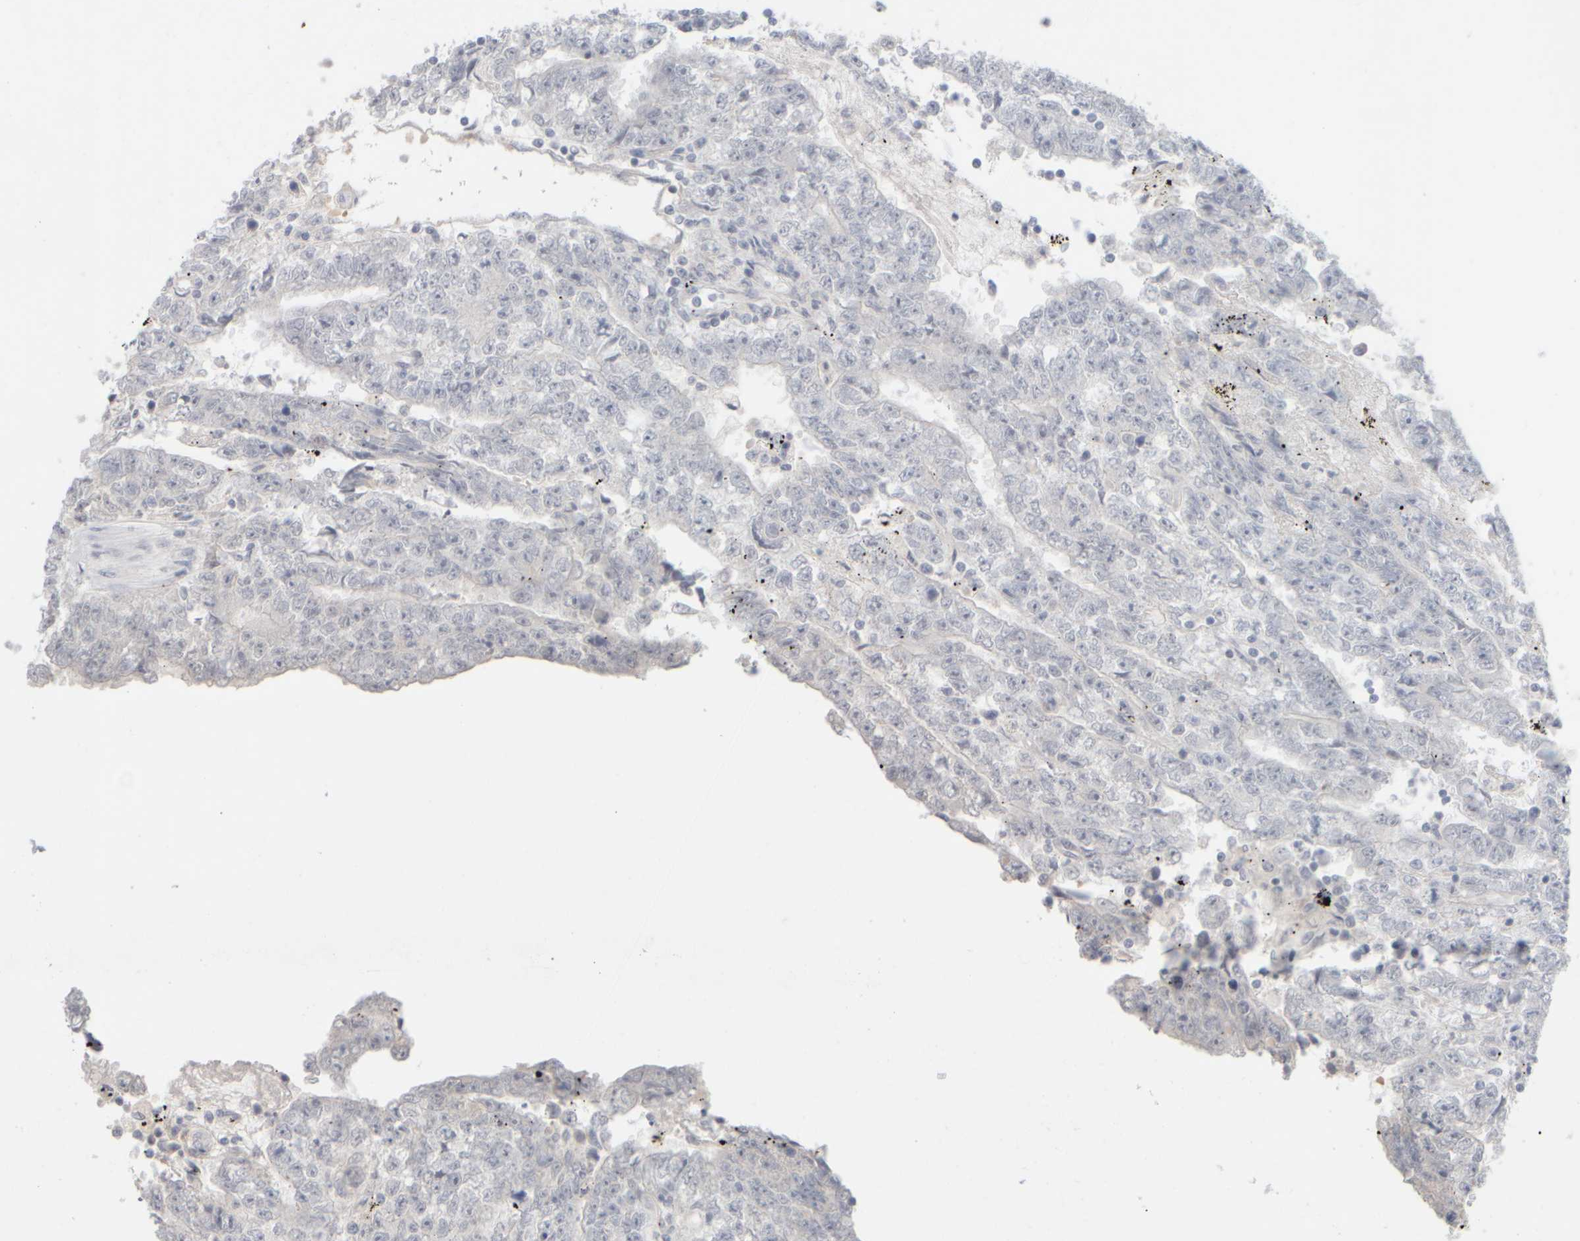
{"staining": {"intensity": "negative", "quantity": "none", "location": "none"}, "tissue": "testis cancer", "cell_type": "Tumor cells", "image_type": "cancer", "snomed": [{"axis": "morphology", "description": "Carcinoma, Embryonal, NOS"}, {"axis": "topography", "description": "Testis"}], "caption": "This is an immunohistochemistry histopathology image of testis cancer (embryonal carcinoma). There is no positivity in tumor cells.", "gene": "ZNF112", "patient": {"sex": "male", "age": 25}}